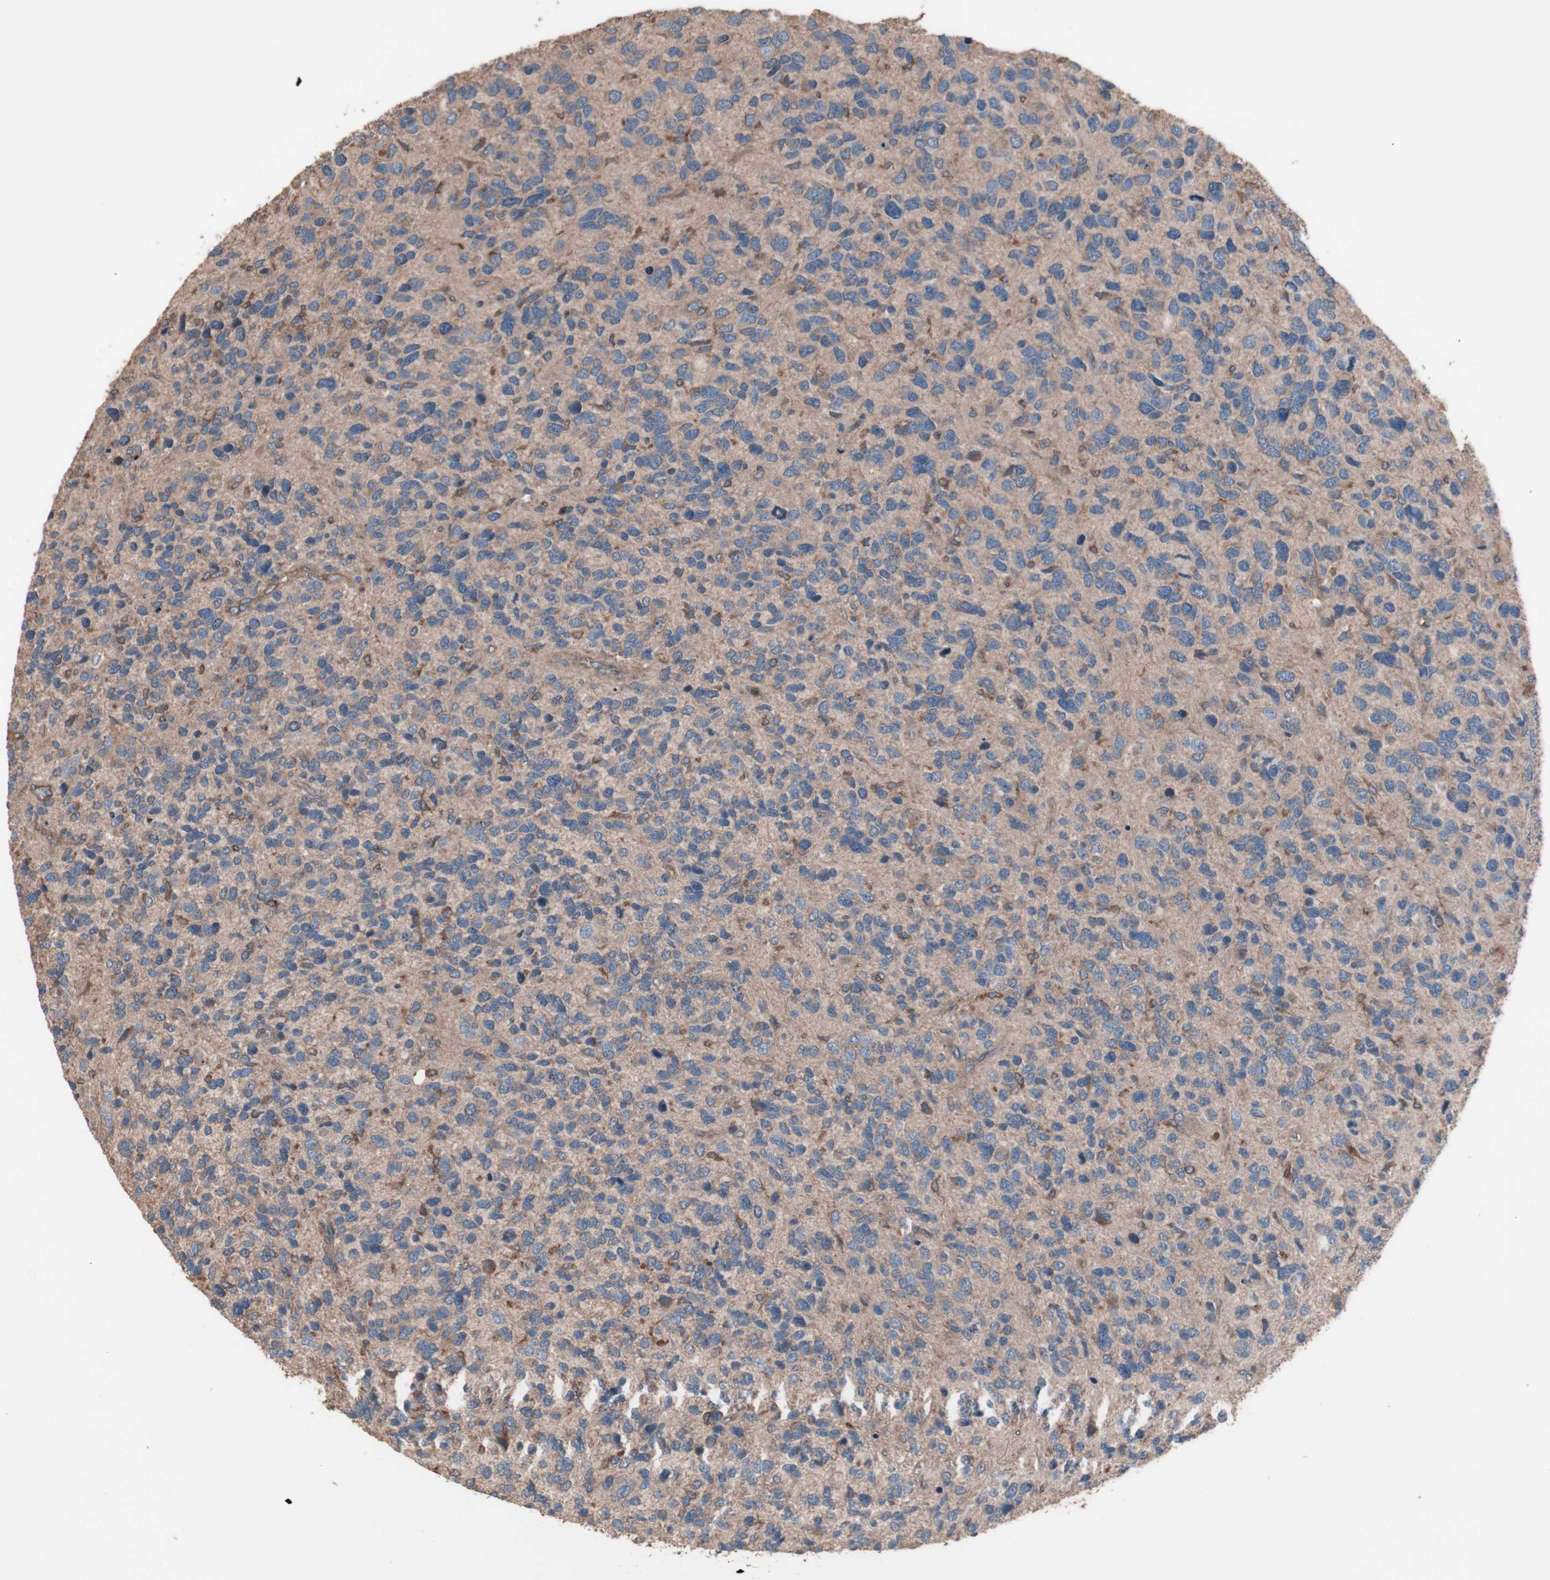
{"staining": {"intensity": "weak", "quantity": "25%-75%", "location": "cytoplasmic/membranous"}, "tissue": "glioma", "cell_type": "Tumor cells", "image_type": "cancer", "snomed": [{"axis": "morphology", "description": "Glioma, malignant, High grade"}, {"axis": "topography", "description": "Brain"}], "caption": "Glioma stained for a protein (brown) displays weak cytoplasmic/membranous positive staining in about 25%-75% of tumor cells.", "gene": "ATG7", "patient": {"sex": "female", "age": 58}}